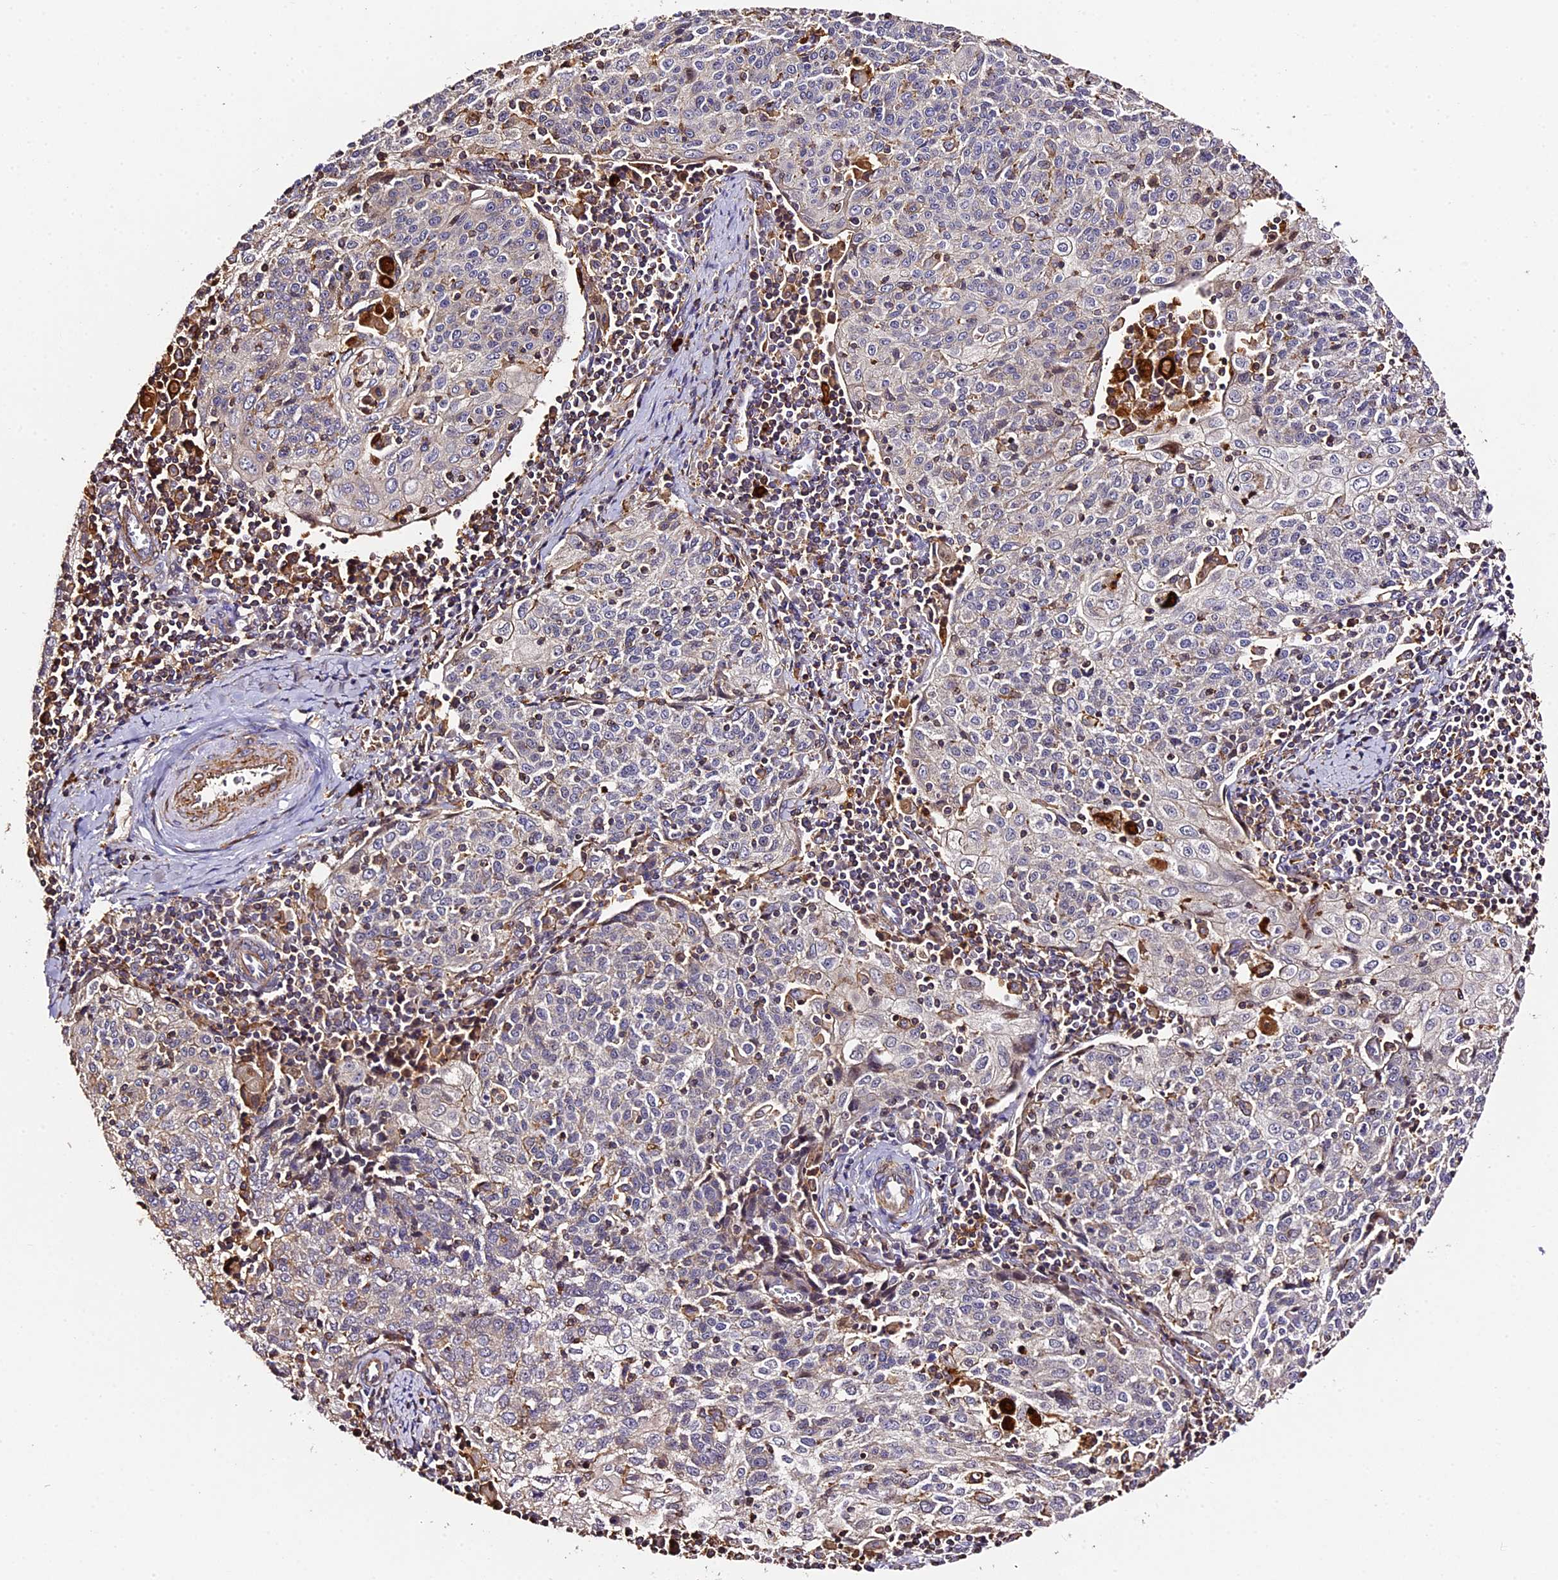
{"staining": {"intensity": "negative", "quantity": "none", "location": "none"}, "tissue": "cervical cancer", "cell_type": "Tumor cells", "image_type": "cancer", "snomed": [{"axis": "morphology", "description": "Squamous cell carcinoma, NOS"}, {"axis": "topography", "description": "Cervix"}], "caption": "Tumor cells show no significant staining in cervical squamous cell carcinoma. (Brightfield microscopy of DAB (3,3'-diaminobenzidine) IHC at high magnification).", "gene": "RAPSN", "patient": {"sex": "female", "age": 48}}